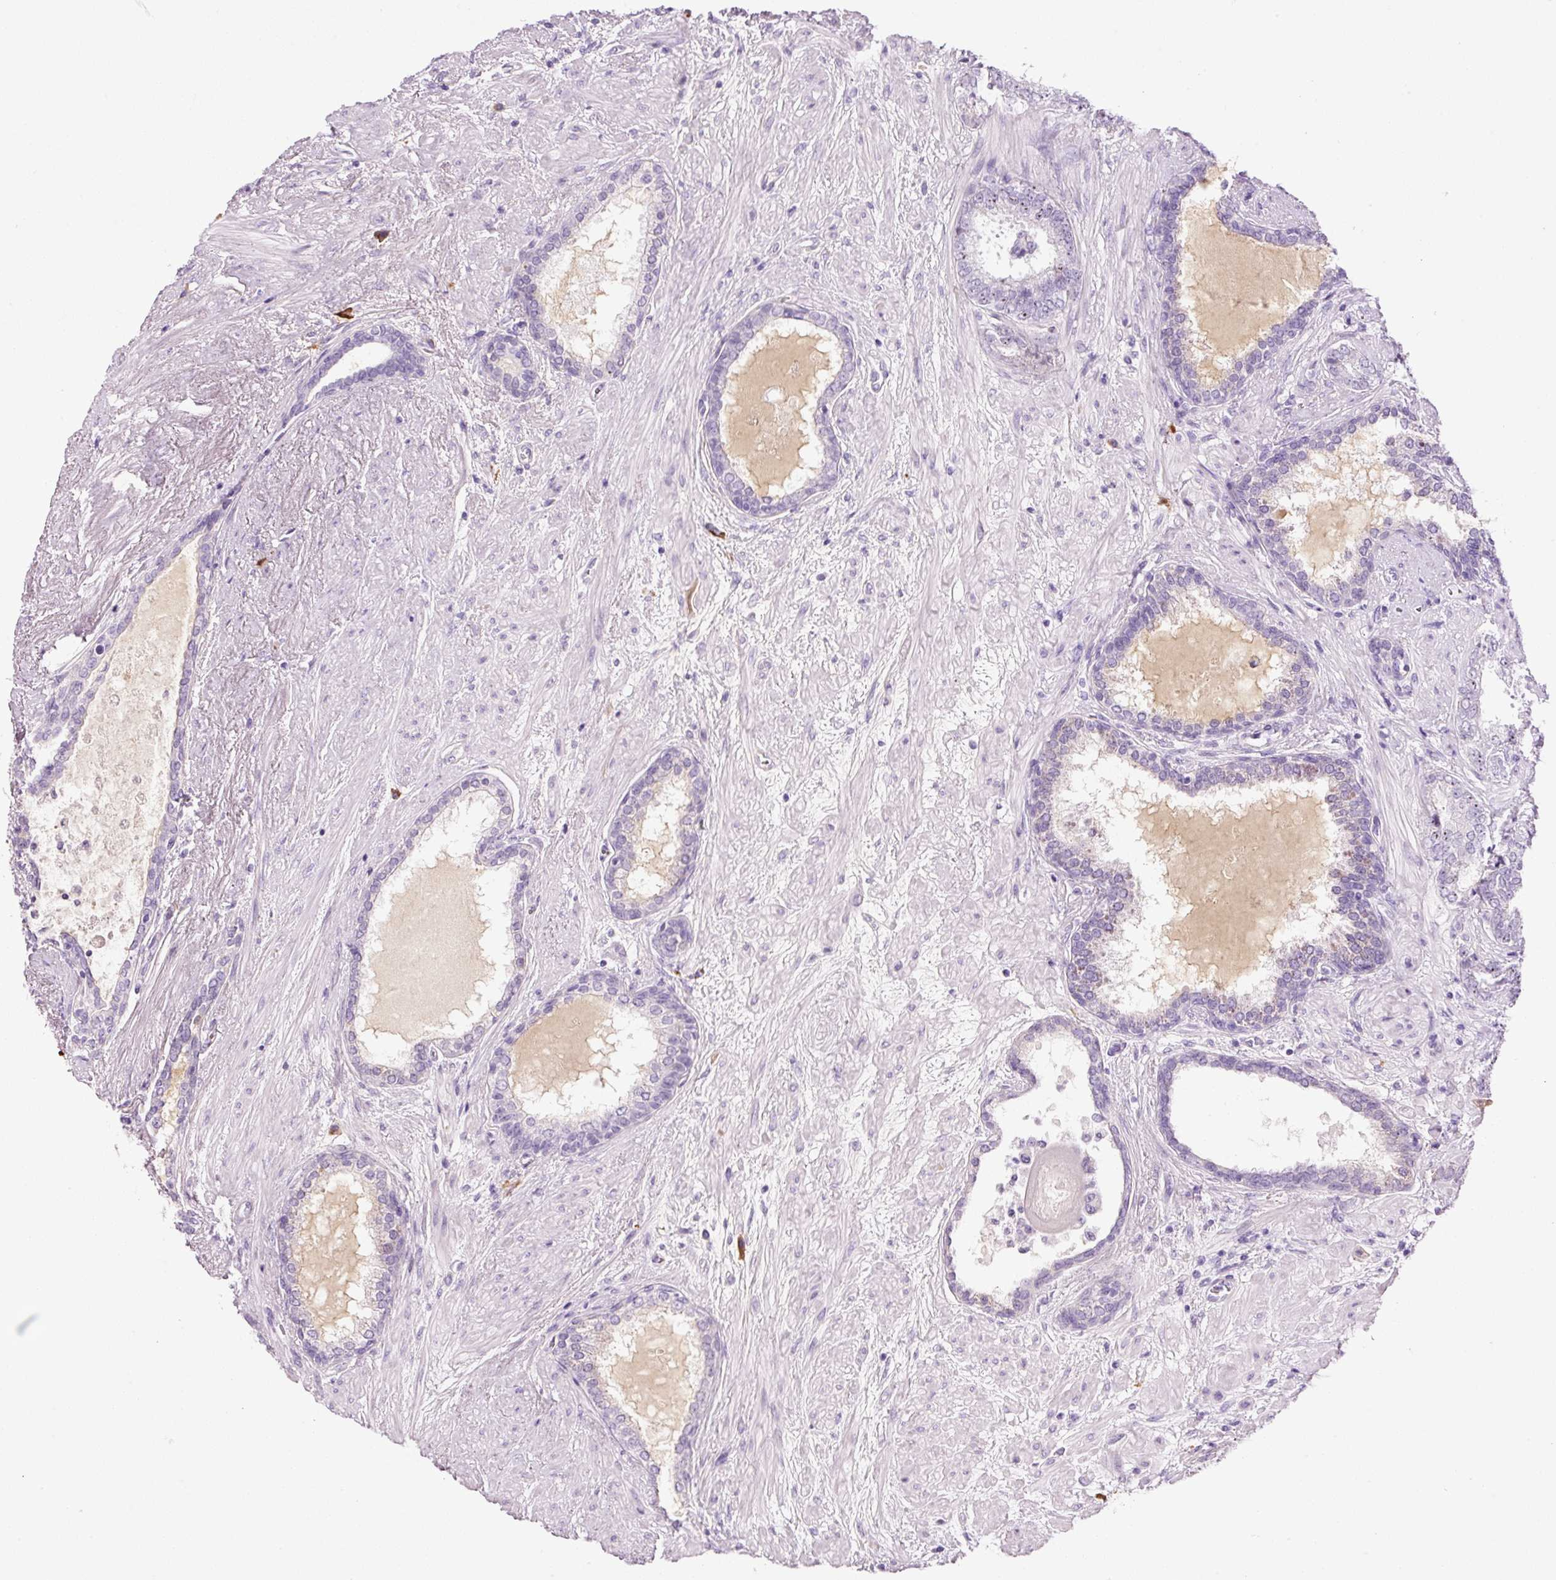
{"staining": {"intensity": "negative", "quantity": "none", "location": "none"}, "tissue": "prostate cancer", "cell_type": "Tumor cells", "image_type": "cancer", "snomed": [{"axis": "morphology", "description": "Adenocarcinoma, High grade"}, {"axis": "topography", "description": "Prostate"}], "caption": "A photomicrograph of prostate cancer stained for a protein displays no brown staining in tumor cells.", "gene": "KLF1", "patient": {"sex": "male", "age": 72}}